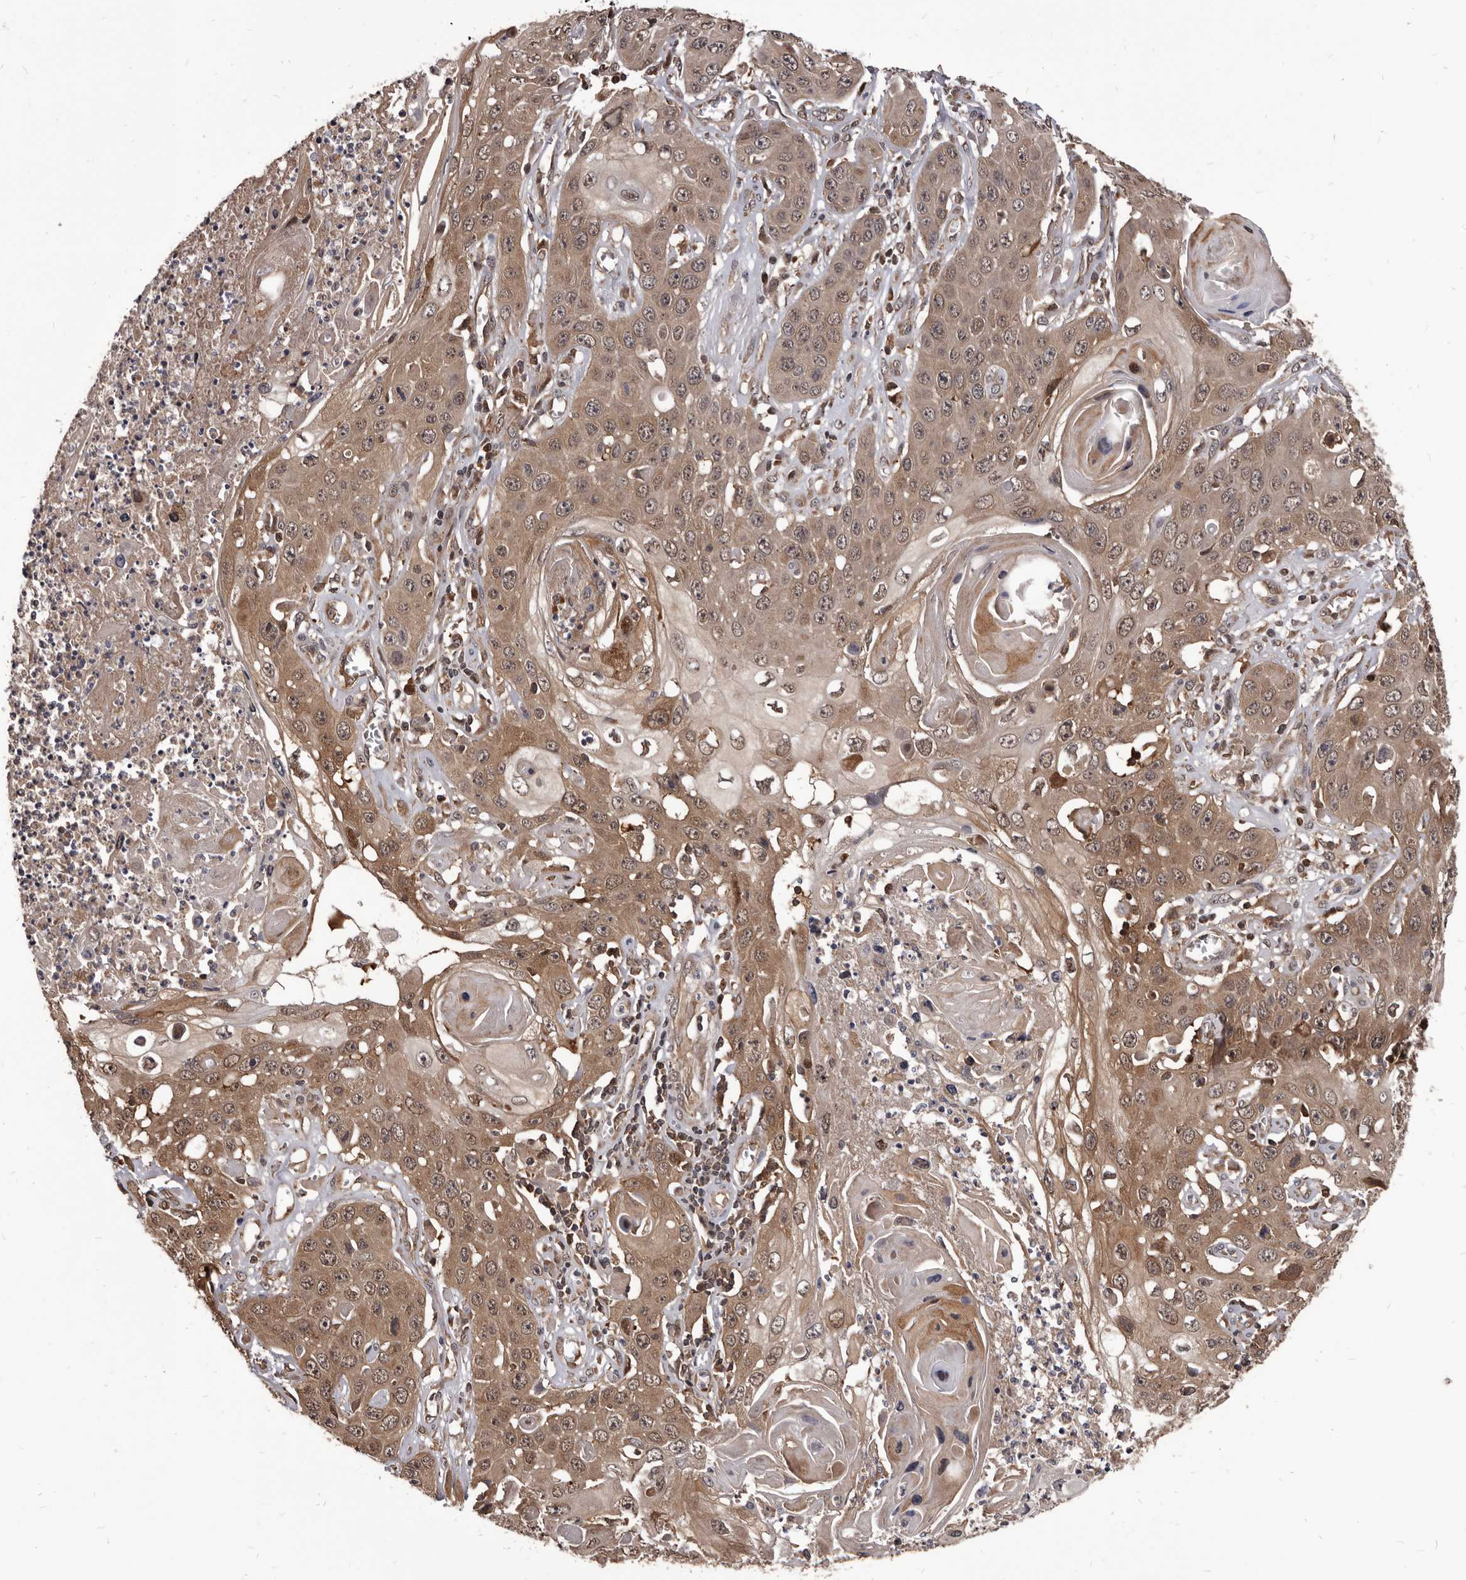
{"staining": {"intensity": "moderate", "quantity": ">75%", "location": "cytoplasmic/membranous"}, "tissue": "skin cancer", "cell_type": "Tumor cells", "image_type": "cancer", "snomed": [{"axis": "morphology", "description": "Squamous cell carcinoma, NOS"}, {"axis": "topography", "description": "Skin"}], "caption": "Tumor cells show medium levels of moderate cytoplasmic/membranous positivity in approximately >75% of cells in squamous cell carcinoma (skin).", "gene": "MAP3K14", "patient": {"sex": "male", "age": 55}}